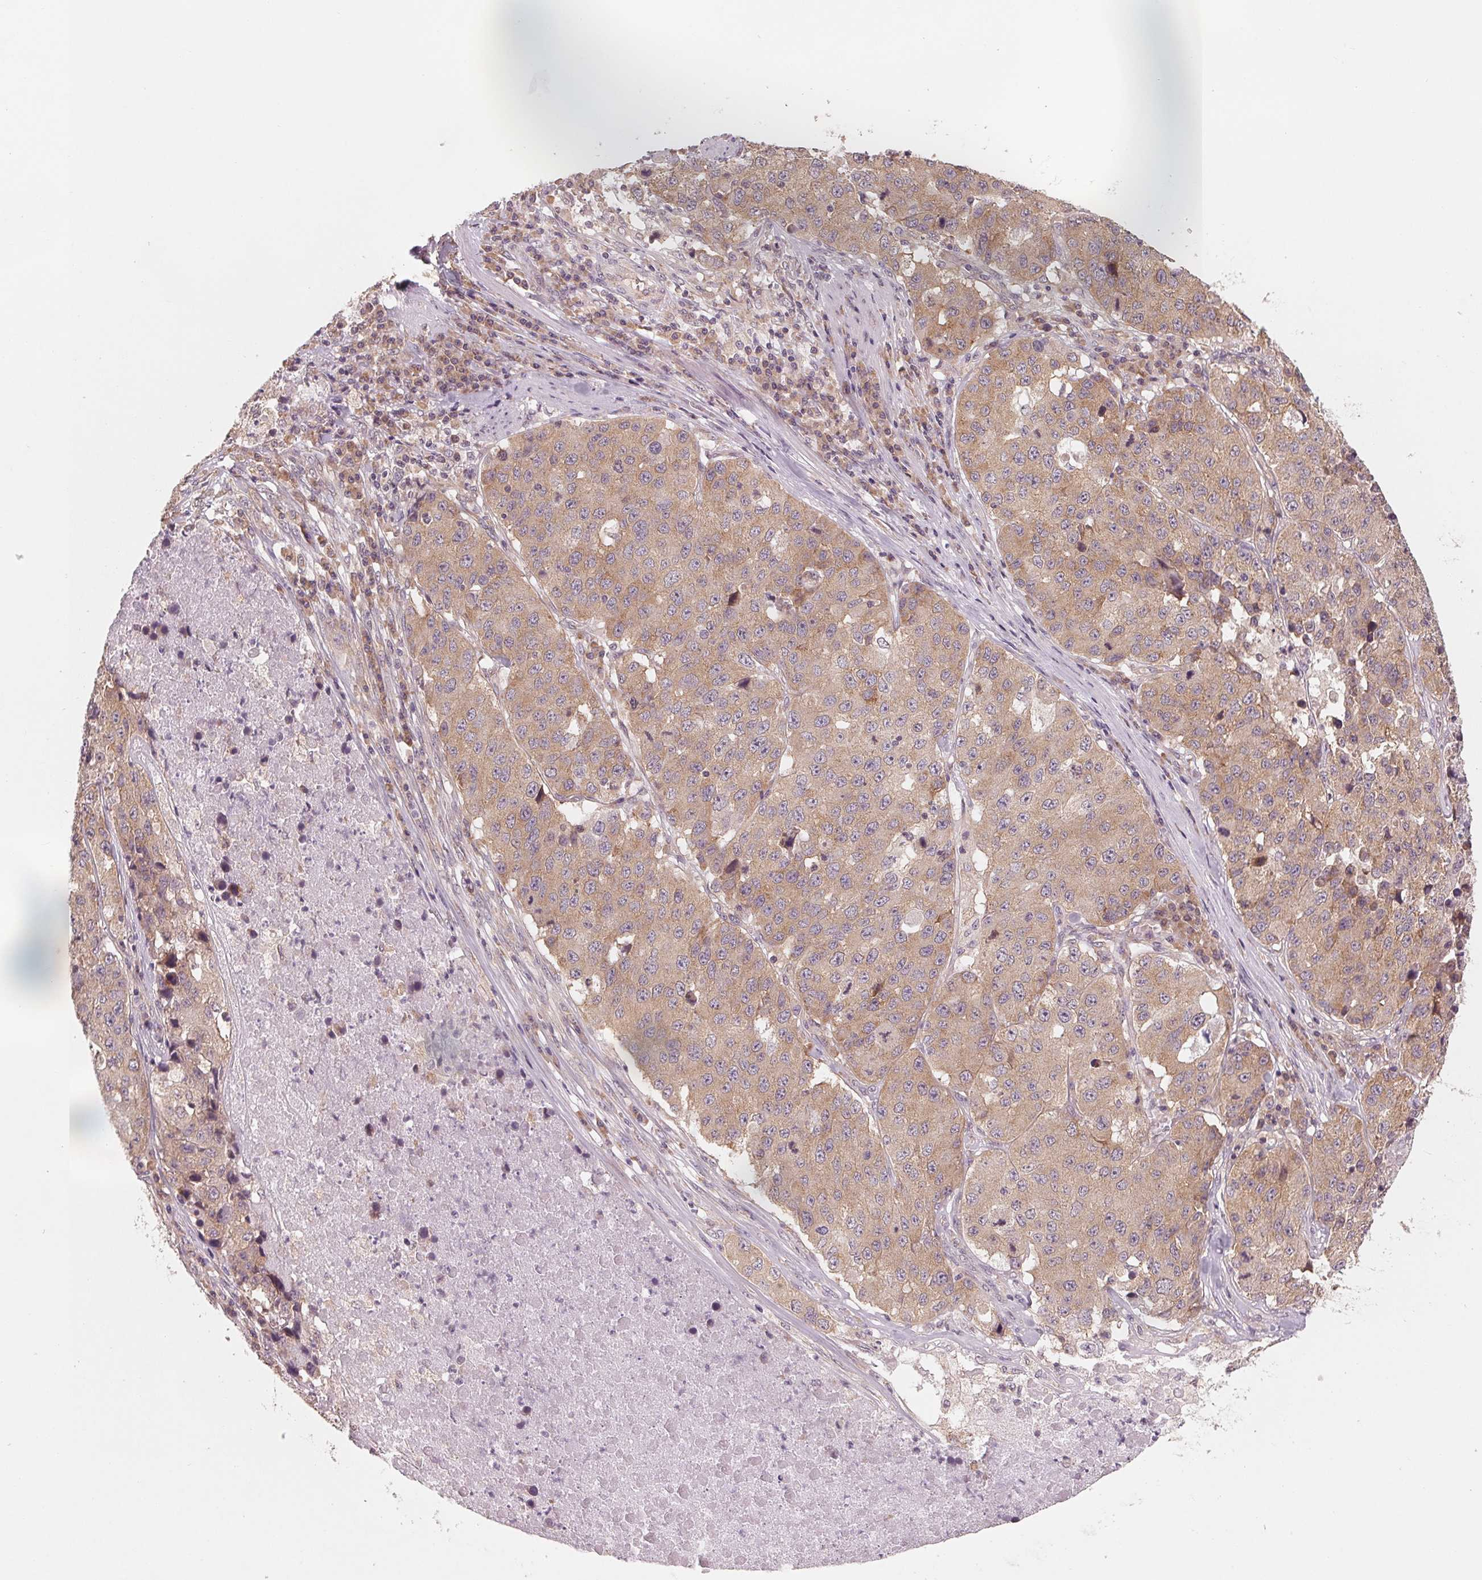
{"staining": {"intensity": "weak", "quantity": ">75%", "location": "cytoplasmic/membranous"}, "tissue": "stomach cancer", "cell_type": "Tumor cells", "image_type": "cancer", "snomed": [{"axis": "morphology", "description": "Adenocarcinoma, NOS"}, {"axis": "topography", "description": "Stomach"}], "caption": "Human stomach cancer stained for a protein (brown) exhibits weak cytoplasmic/membranous positive expression in about >75% of tumor cells.", "gene": "GIGYF2", "patient": {"sex": "male", "age": 71}}